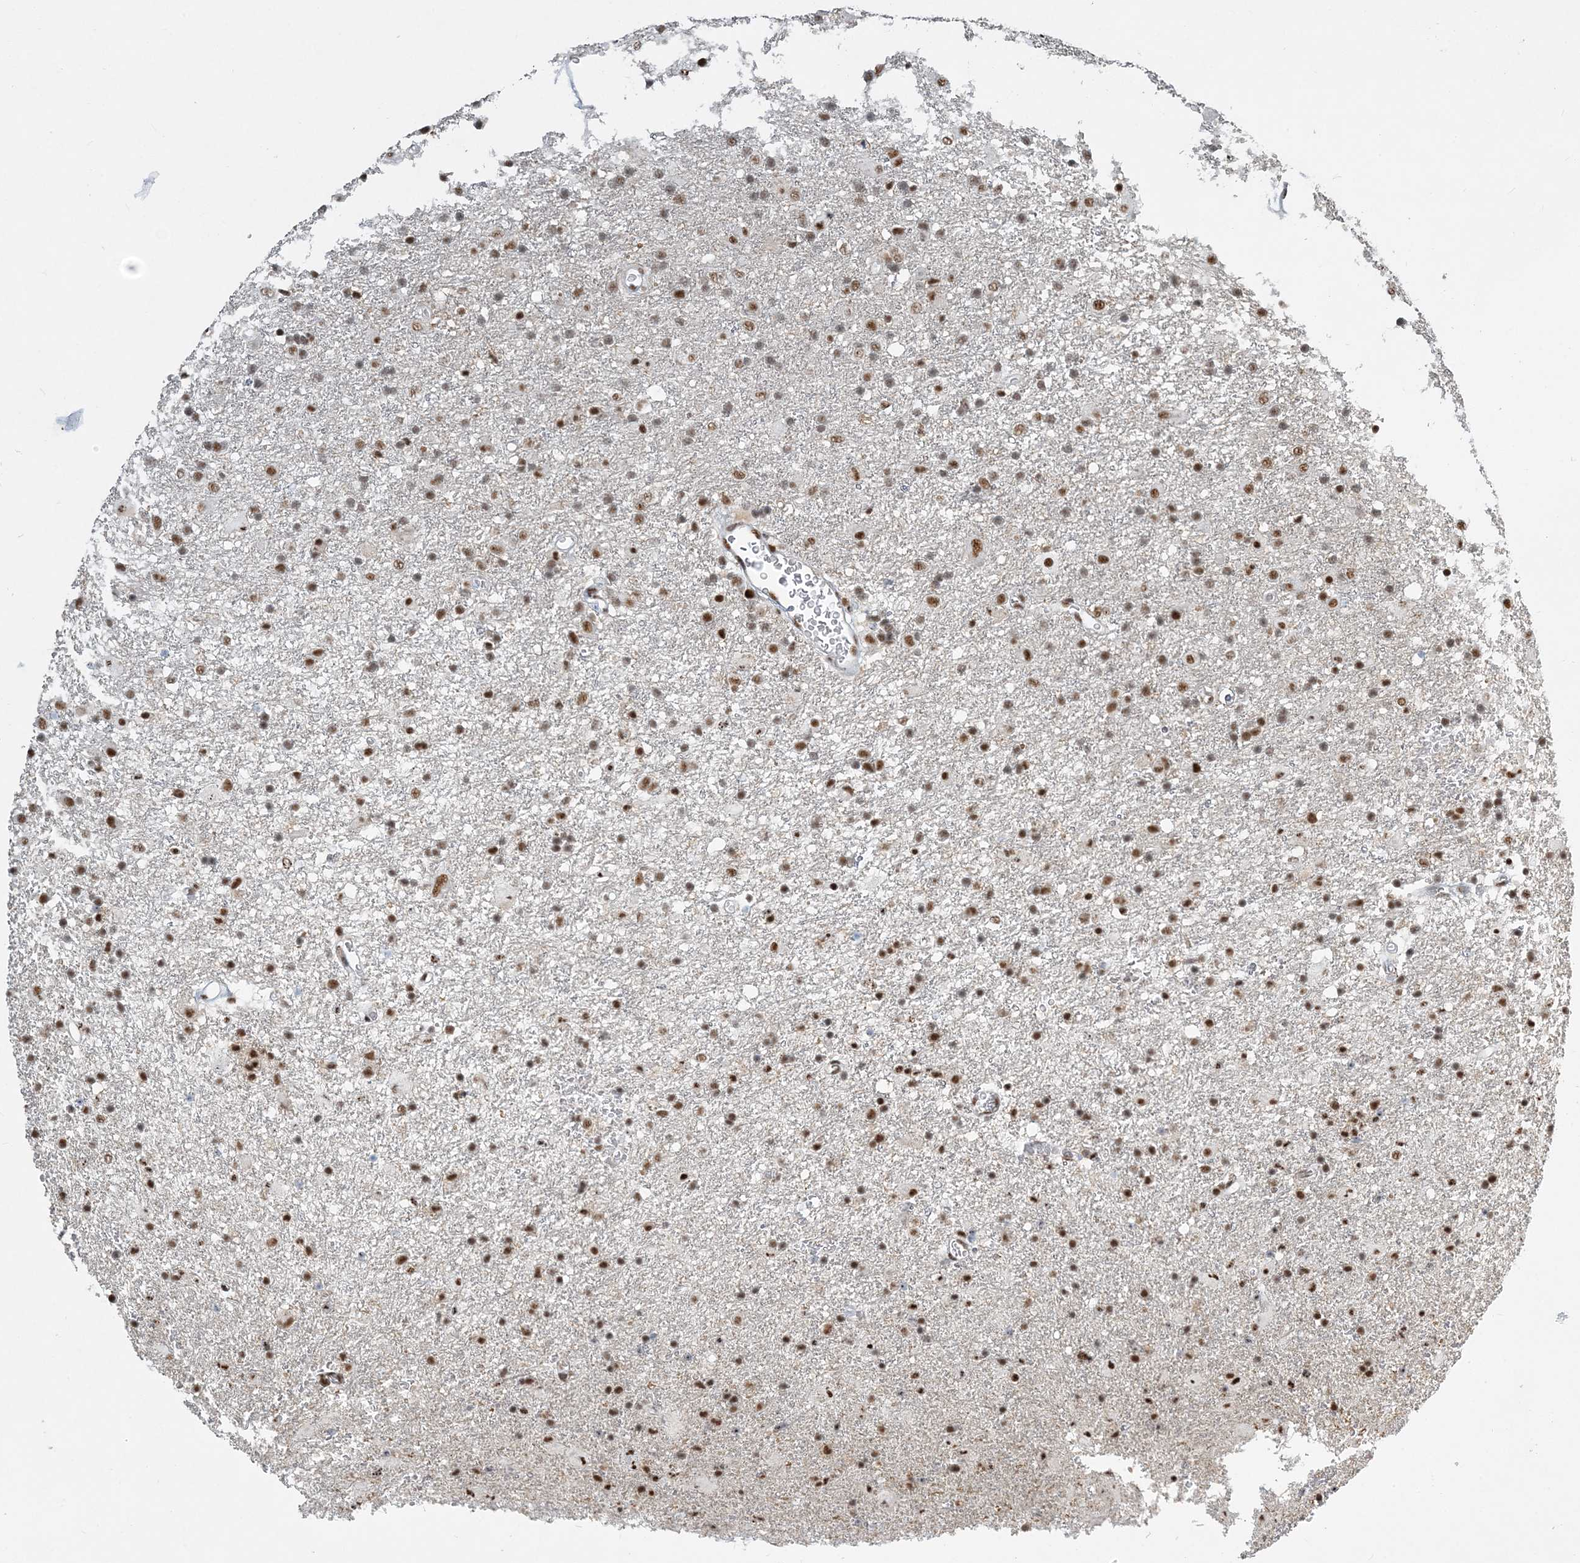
{"staining": {"intensity": "moderate", "quantity": ">75%", "location": "nuclear"}, "tissue": "glioma", "cell_type": "Tumor cells", "image_type": "cancer", "snomed": [{"axis": "morphology", "description": "Glioma, malignant, Low grade"}, {"axis": "topography", "description": "Brain"}], "caption": "DAB immunohistochemical staining of malignant low-grade glioma displays moderate nuclear protein staining in about >75% of tumor cells. Nuclei are stained in blue.", "gene": "PLRG1", "patient": {"sex": "male", "age": 65}}